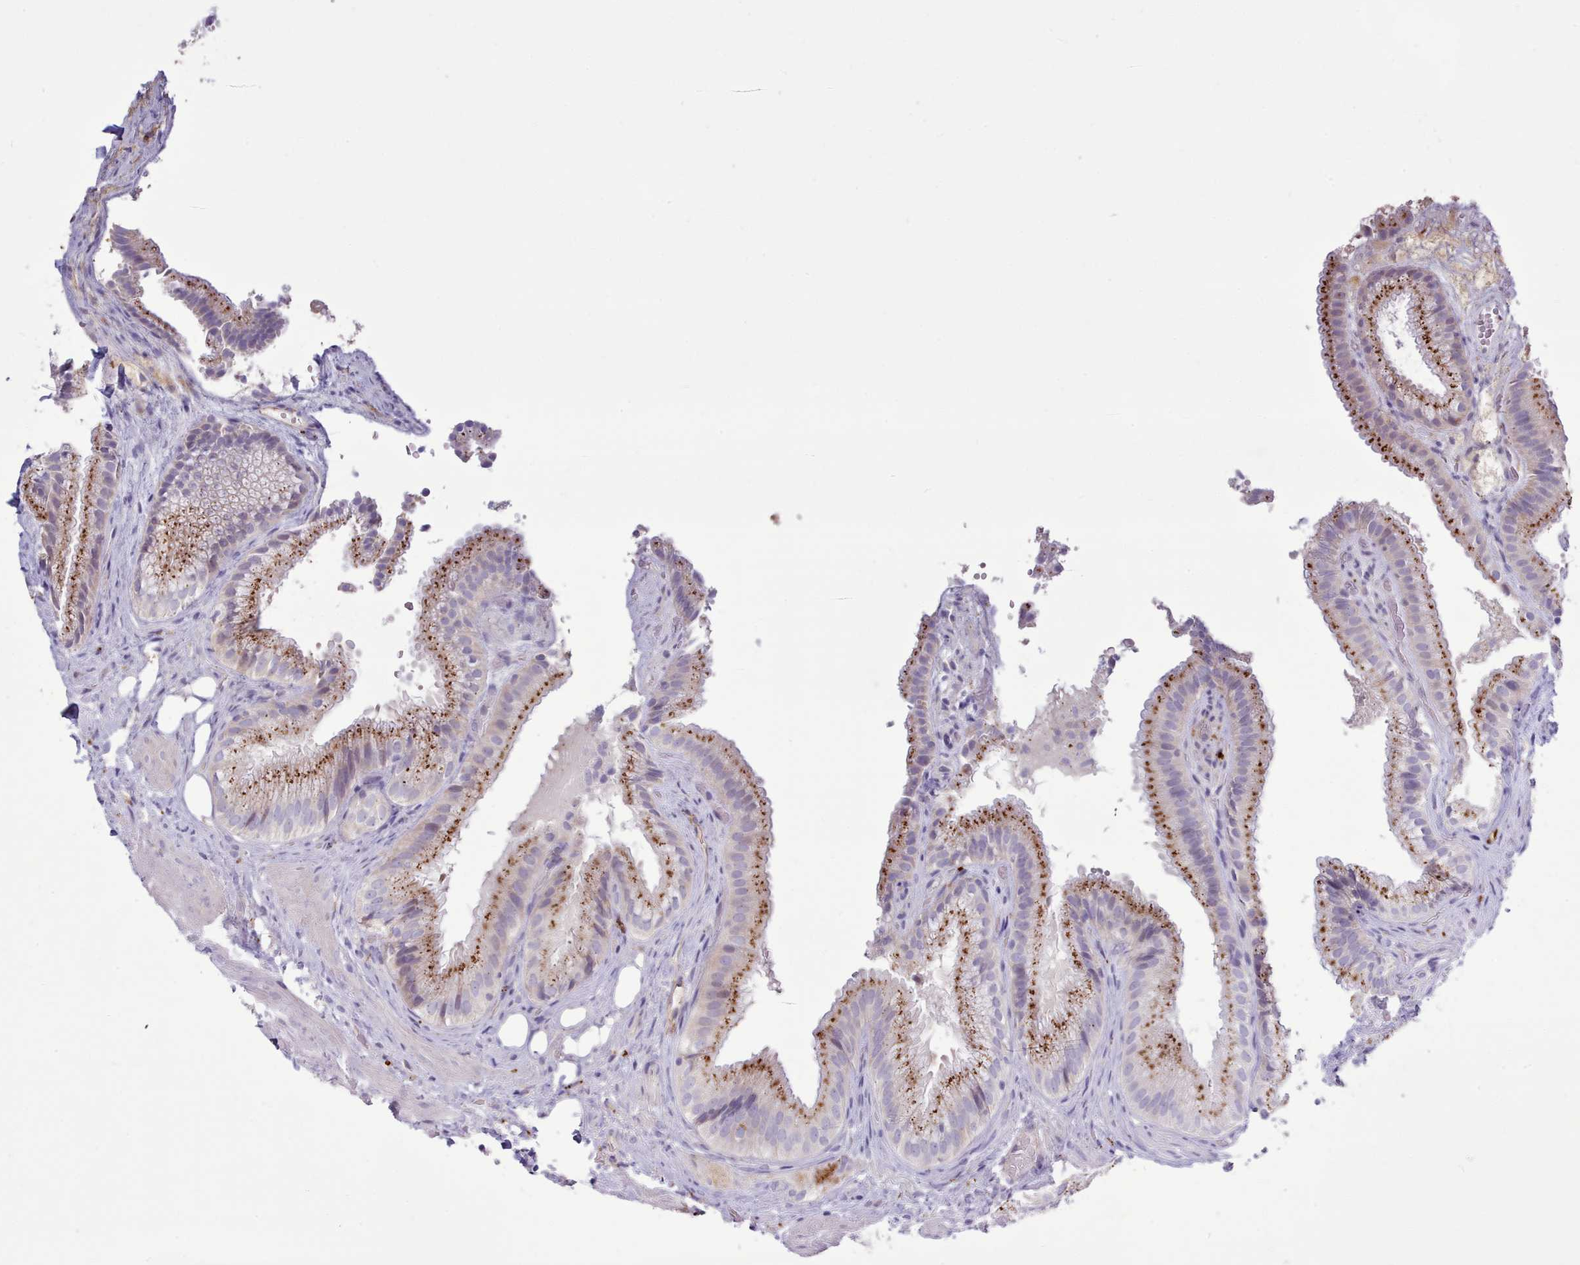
{"staining": {"intensity": "moderate", "quantity": ">75%", "location": "cytoplasmic/membranous"}, "tissue": "gallbladder", "cell_type": "Glandular cells", "image_type": "normal", "snomed": [{"axis": "morphology", "description": "Normal tissue, NOS"}, {"axis": "morphology", "description": "Inflammation, NOS"}, {"axis": "topography", "description": "Gallbladder"}], "caption": "Protein staining by immunohistochemistry (IHC) shows moderate cytoplasmic/membranous expression in approximately >75% of glandular cells in benign gallbladder.", "gene": "SRD5A1", "patient": {"sex": "male", "age": 51}}